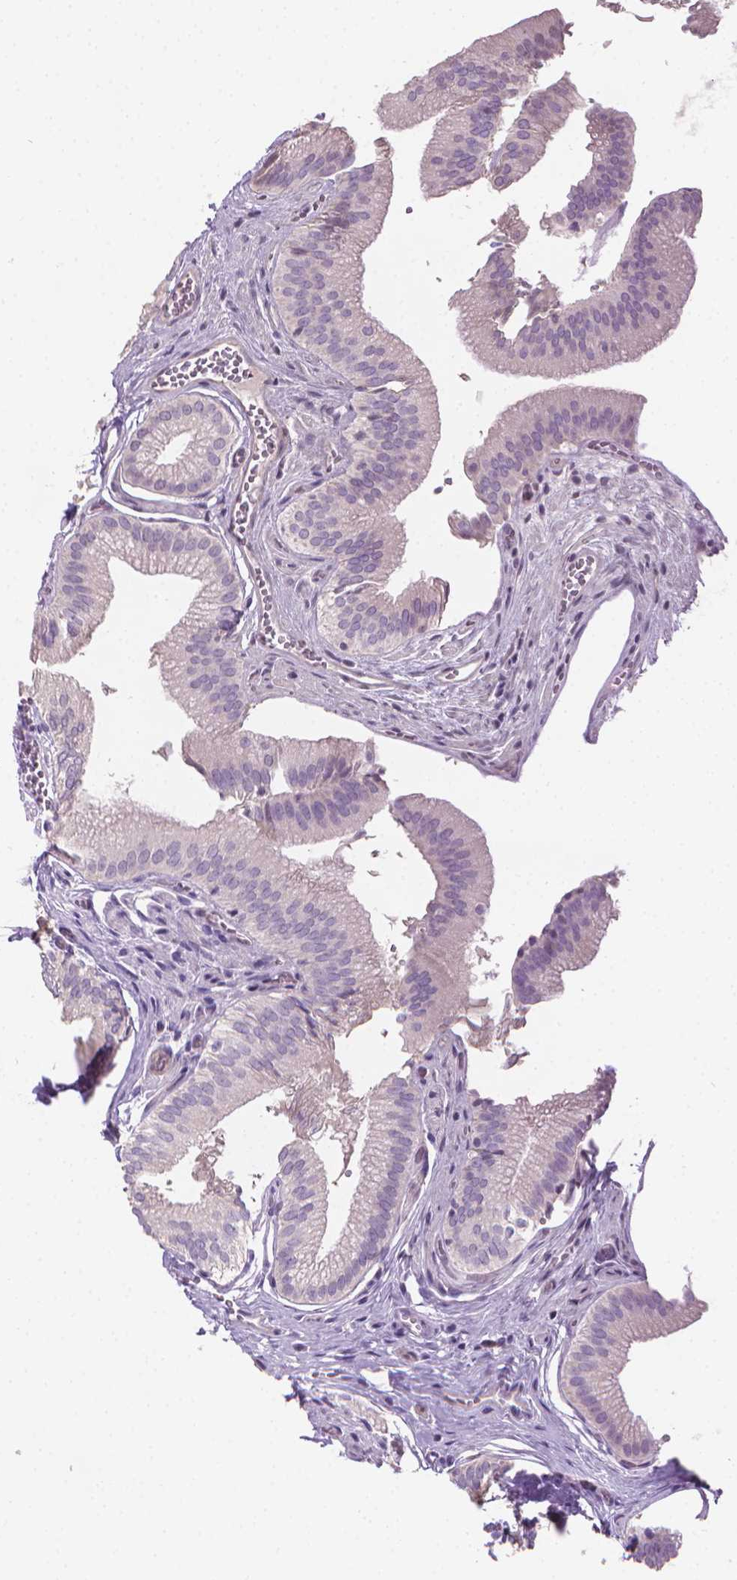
{"staining": {"intensity": "negative", "quantity": "none", "location": "none"}, "tissue": "gallbladder", "cell_type": "Glandular cells", "image_type": "normal", "snomed": [{"axis": "morphology", "description": "Normal tissue, NOS"}, {"axis": "topography", "description": "Gallbladder"}, {"axis": "topography", "description": "Peripheral nerve tissue"}], "caption": "This is a micrograph of immunohistochemistry staining of unremarkable gallbladder, which shows no expression in glandular cells.", "gene": "GSDMA", "patient": {"sex": "male", "age": 17}}